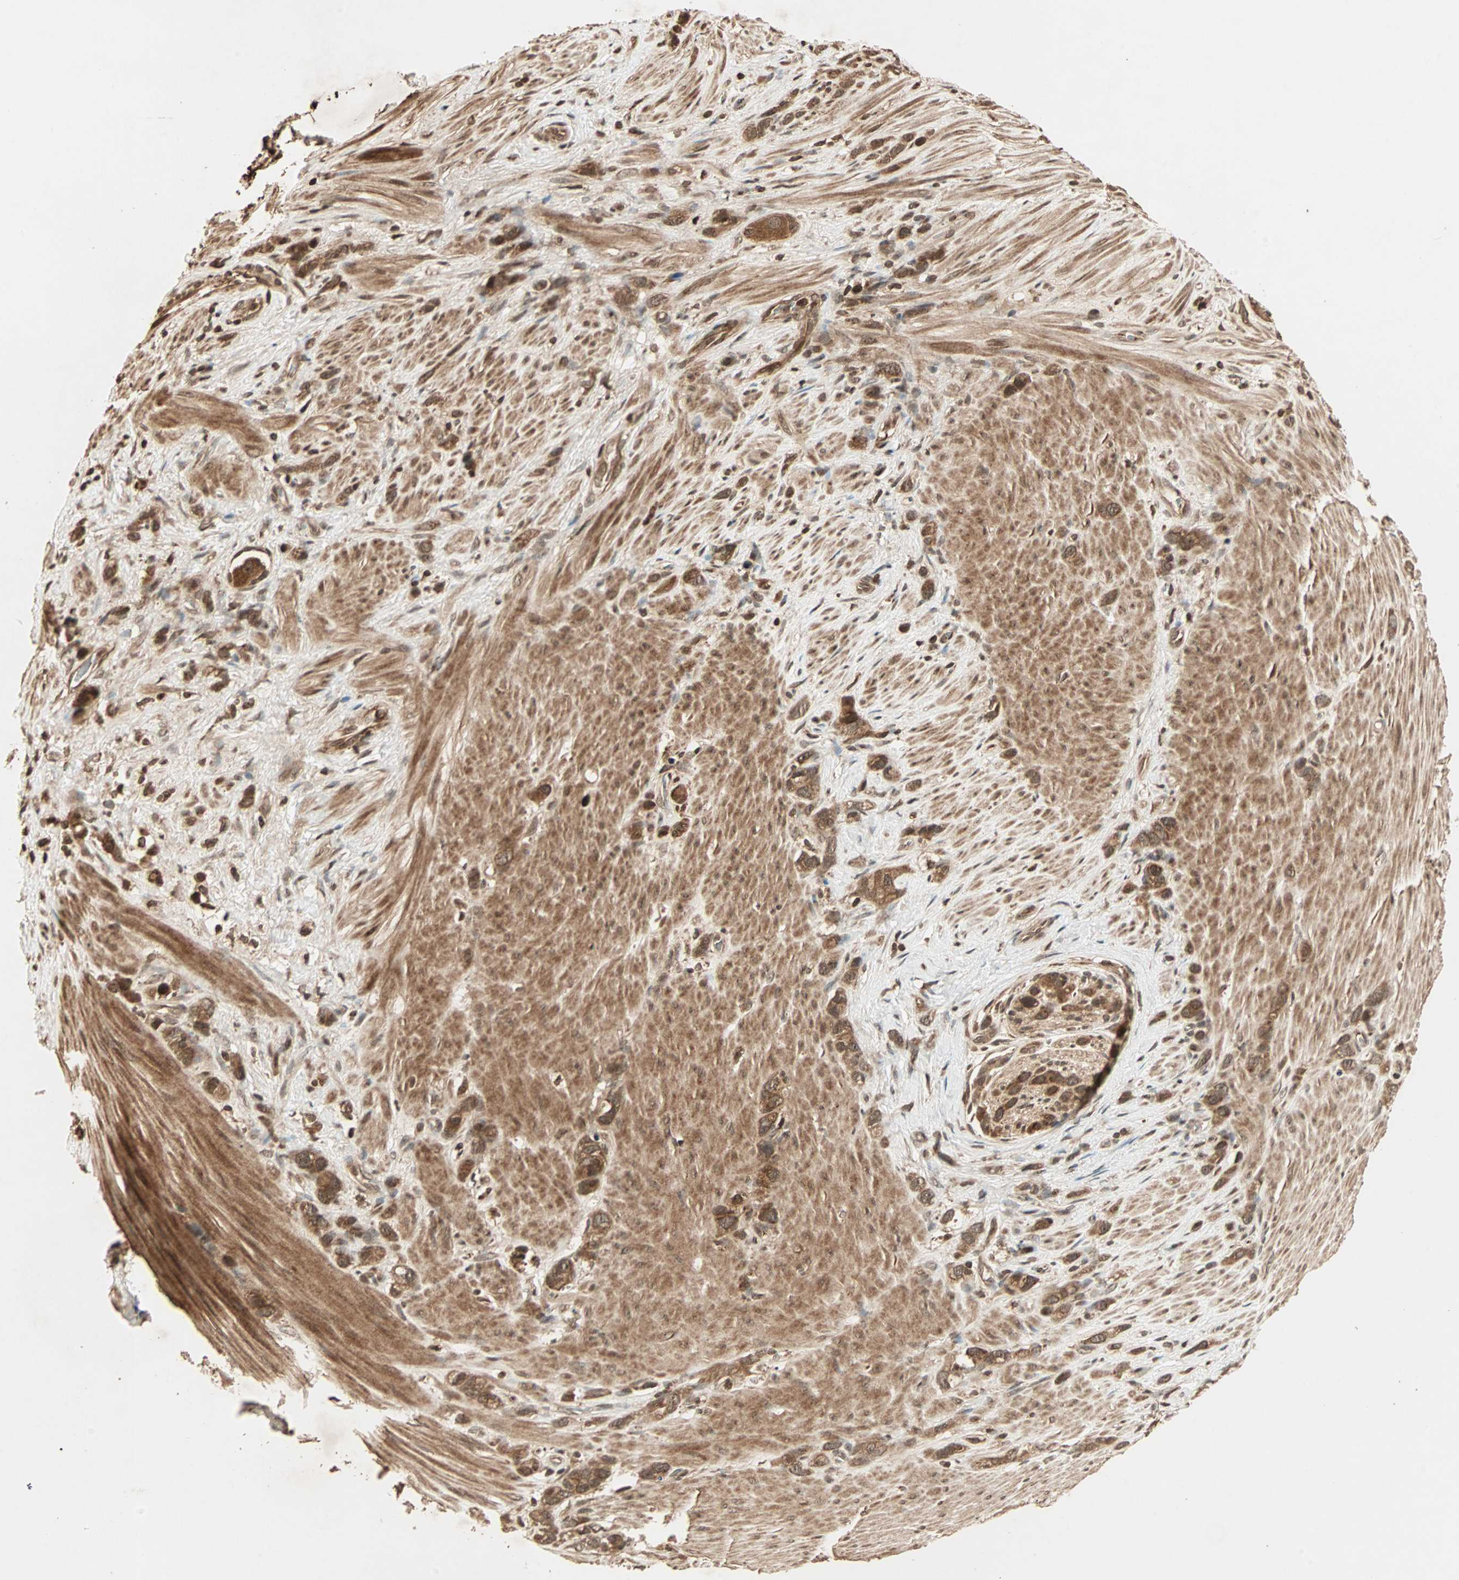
{"staining": {"intensity": "strong", "quantity": ">75%", "location": "cytoplasmic/membranous"}, "tissue": "stomach cancer", "cell_type": "Tumor cells", "image_type": "cancer", "snomed": [{"axis": "morphology", "description": "Normal tissue, NOS"}, {"axis": "morphology", "description": "Adenocarcinoma, NOS"}, {"axis": "morphology", "description": "Adenocarcinoma, High grade"}, {"axis": "topography", "description": "Stomach, upper"}, {"axis": "topography", "description": "Stomach"}], "caption": "Tumor cells display high levels of strong cytoplasmic/membranous staining in approximately >75% of cells in human stomach high-grade adenocarcinoma.", "gene": "RFFL", "patient": {"sex": "female", "age": 65}}